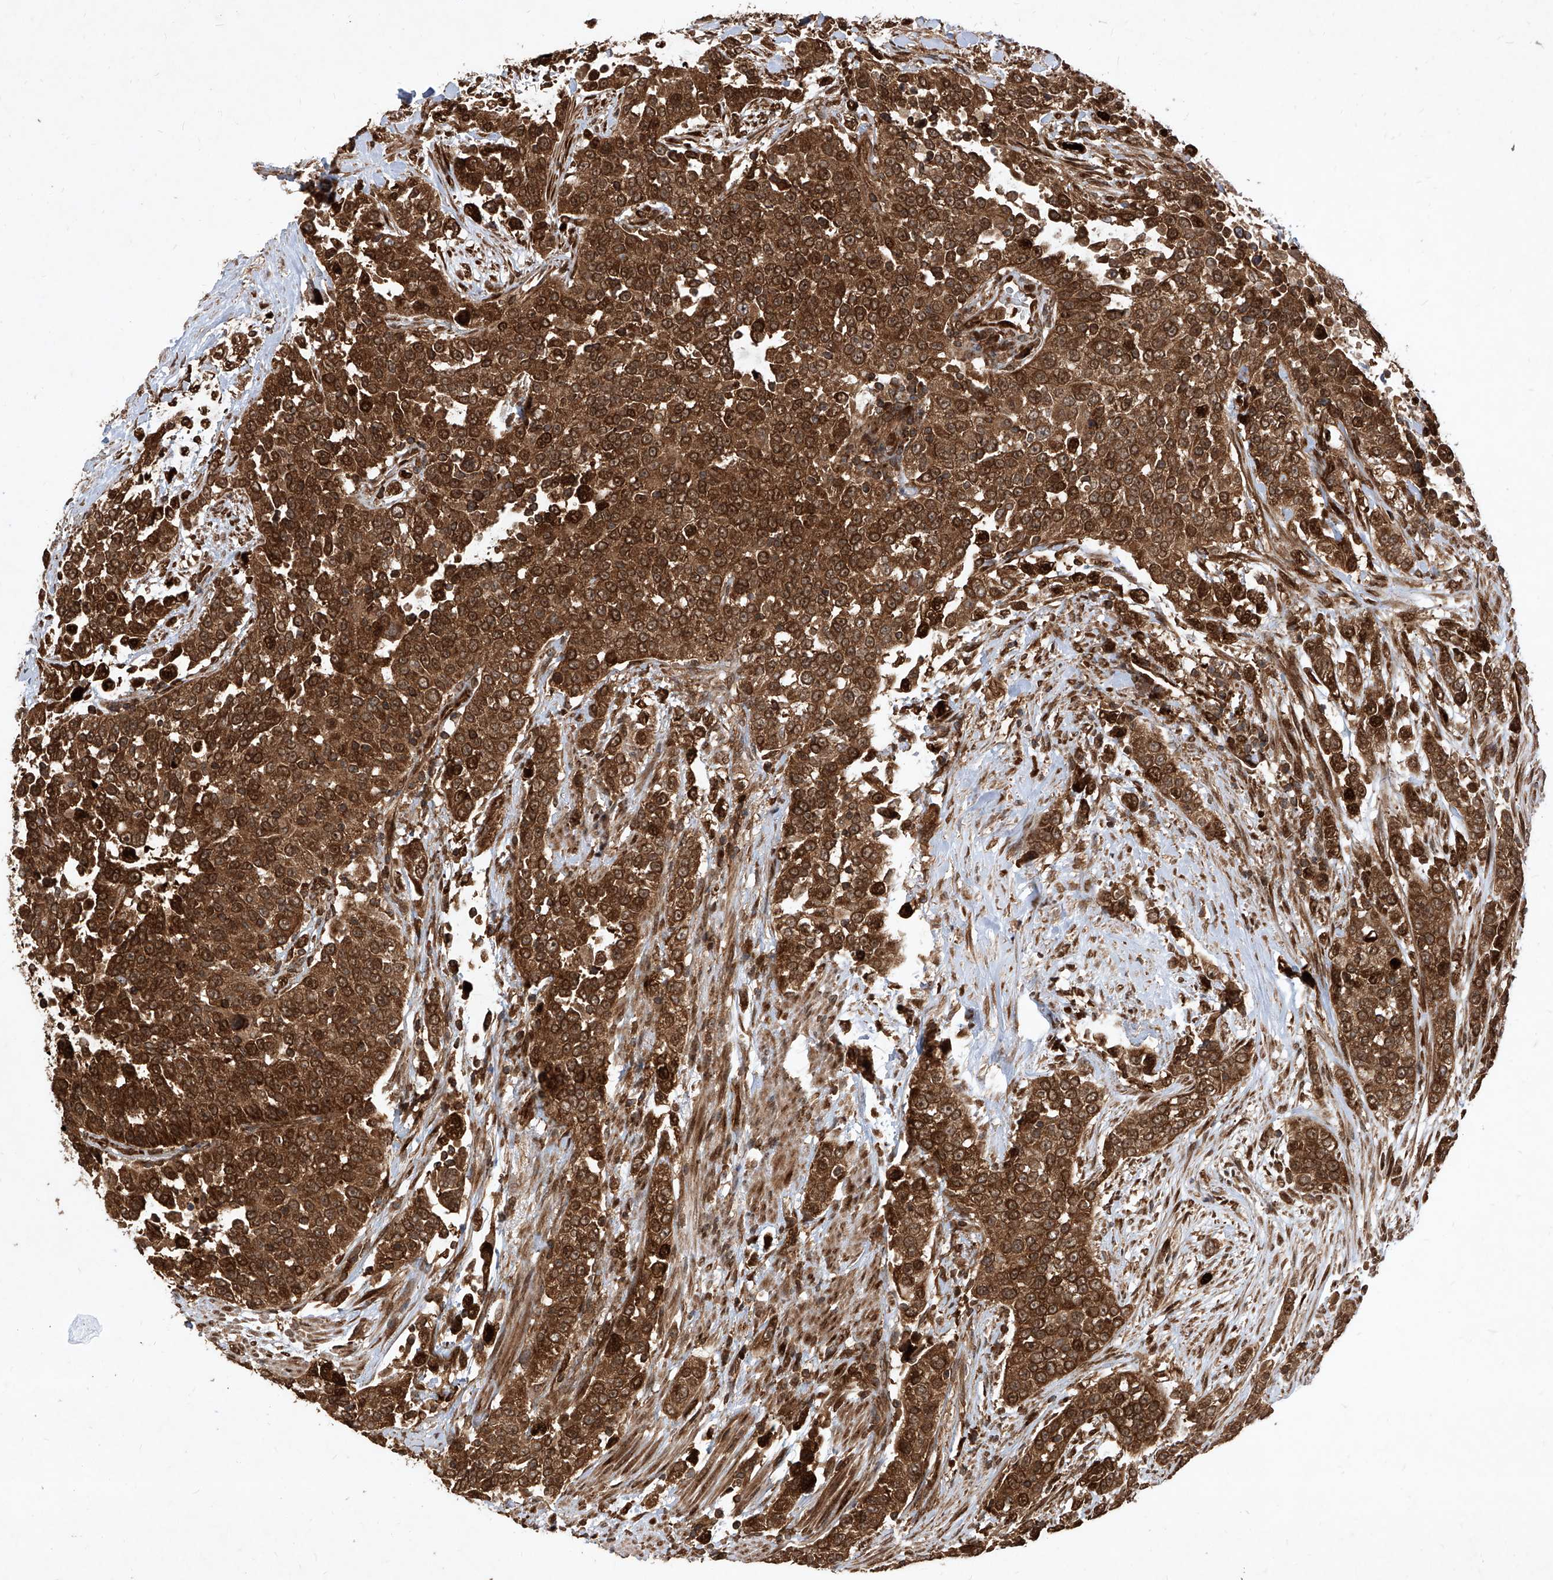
{"staining": {"intensity": "strong", "quantity": ">75%", "location": "cytoplasmic/membranous,nuclear"}, "tissue": "urothelial cancer", "cell_type": "Tumor cells", "image_type": "cancer", "snomed": [{"axis": "morphology", "description": "Urothelial carcinoma, High grade"}, {"axis": "topography", "description": "Urinary bladder"}], "caption": "This photomicrograph displays IHC staining of human urothelial cancer, with high strong cytoplasmic/membranous and nuclear expression in approximately >75% of tumor cells.", "gene": "MAGED2", "patient": {"sex": "female", "age": 80}}